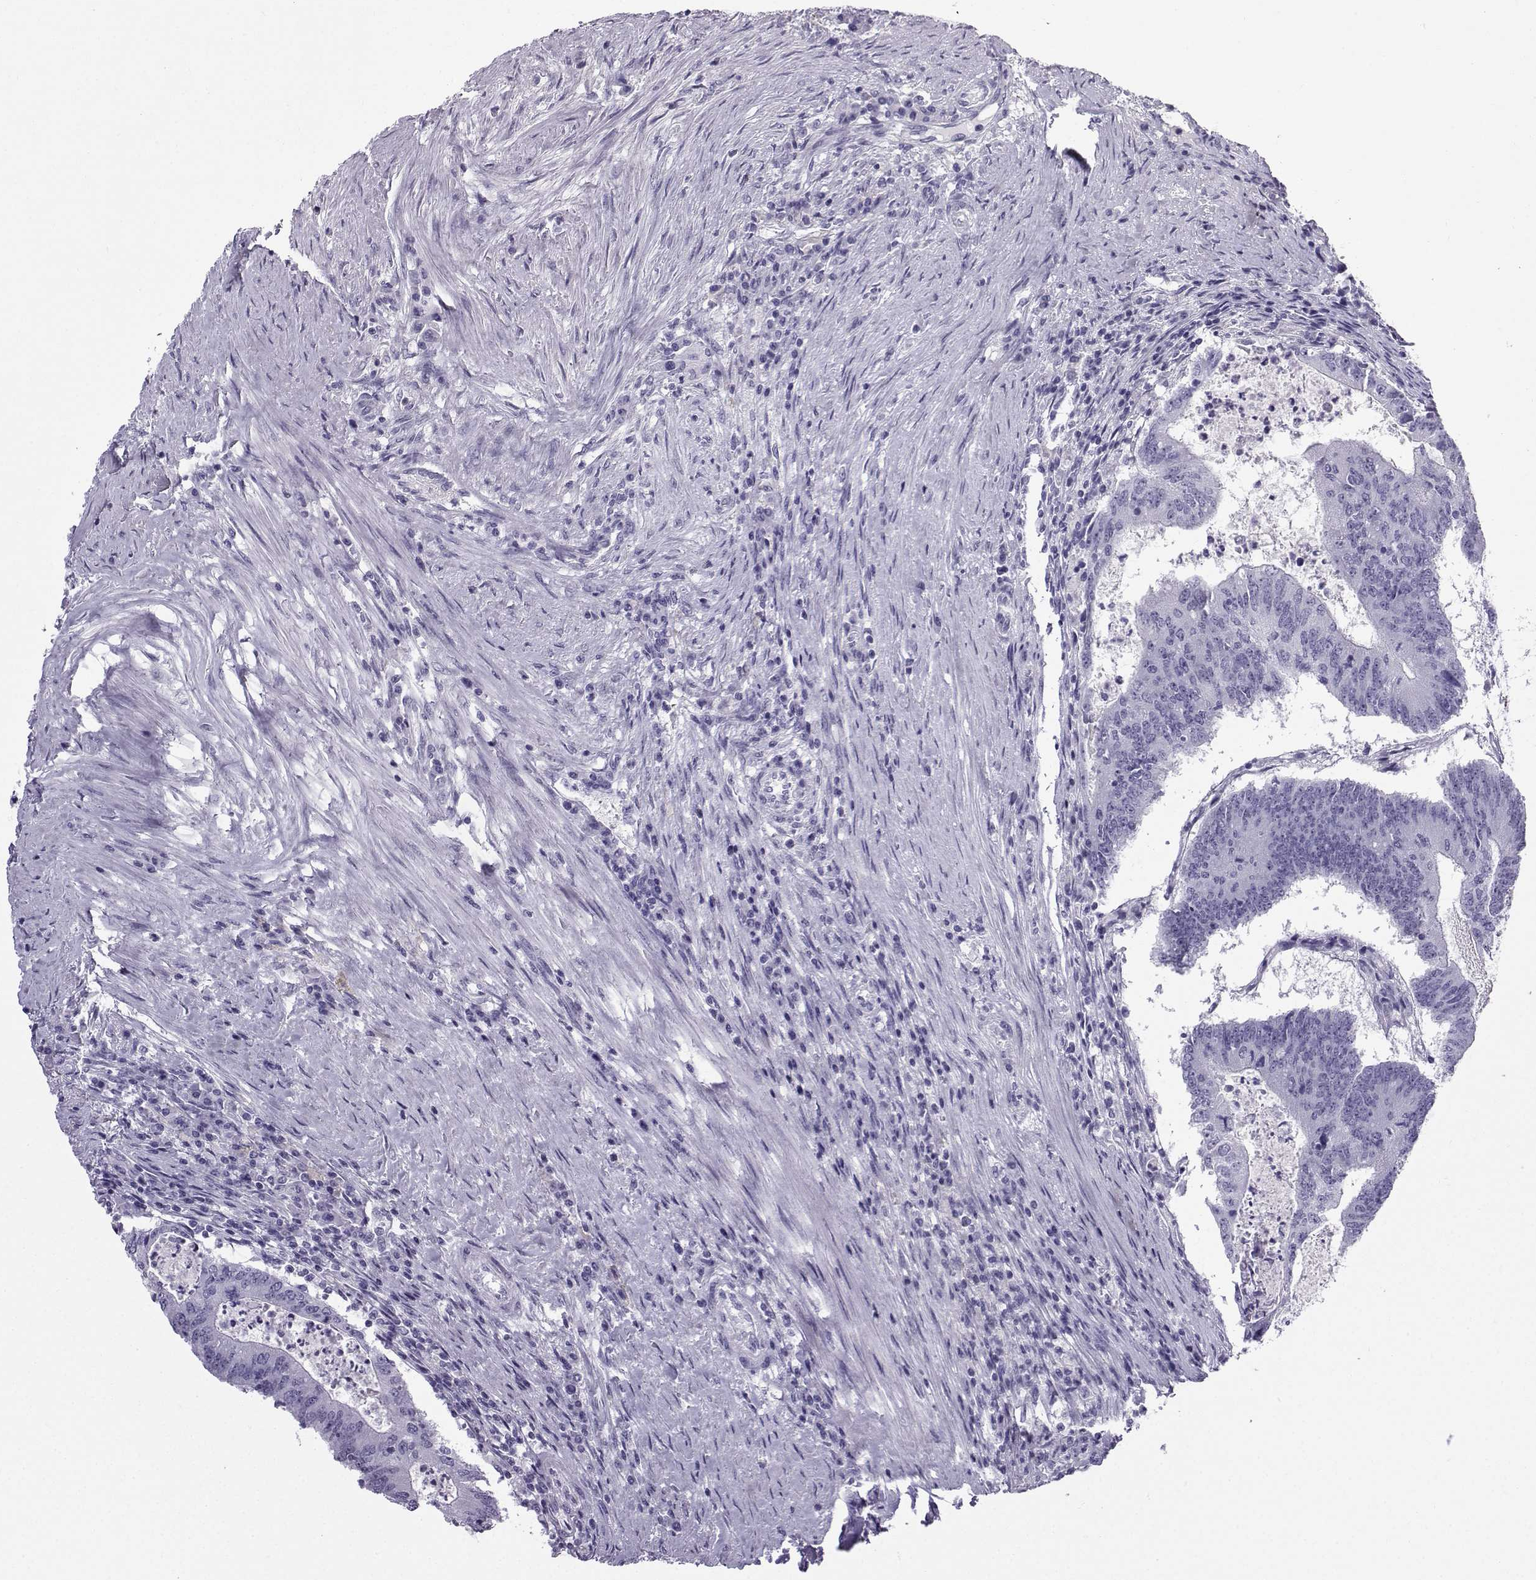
{"staining": {"intensity": "negative", "quantity": "none", "location": "none"}, "tissue": "colorectal cancer", "cell_type": "Tumor cells", "image_type": "cancer", "snomed": [{"axis": "morphology", "description": "Adenocarcinoma, NOS"}, {"axis": "topography", "description": "Colon"}], "caption": "Human adenocarcinoma (colorectal) stained for a protein using immunohistochemistry exhibits no staining in tumor cells.", "gene": "ZBTB8B", "patient": {"sex": "female", "age": 70}}